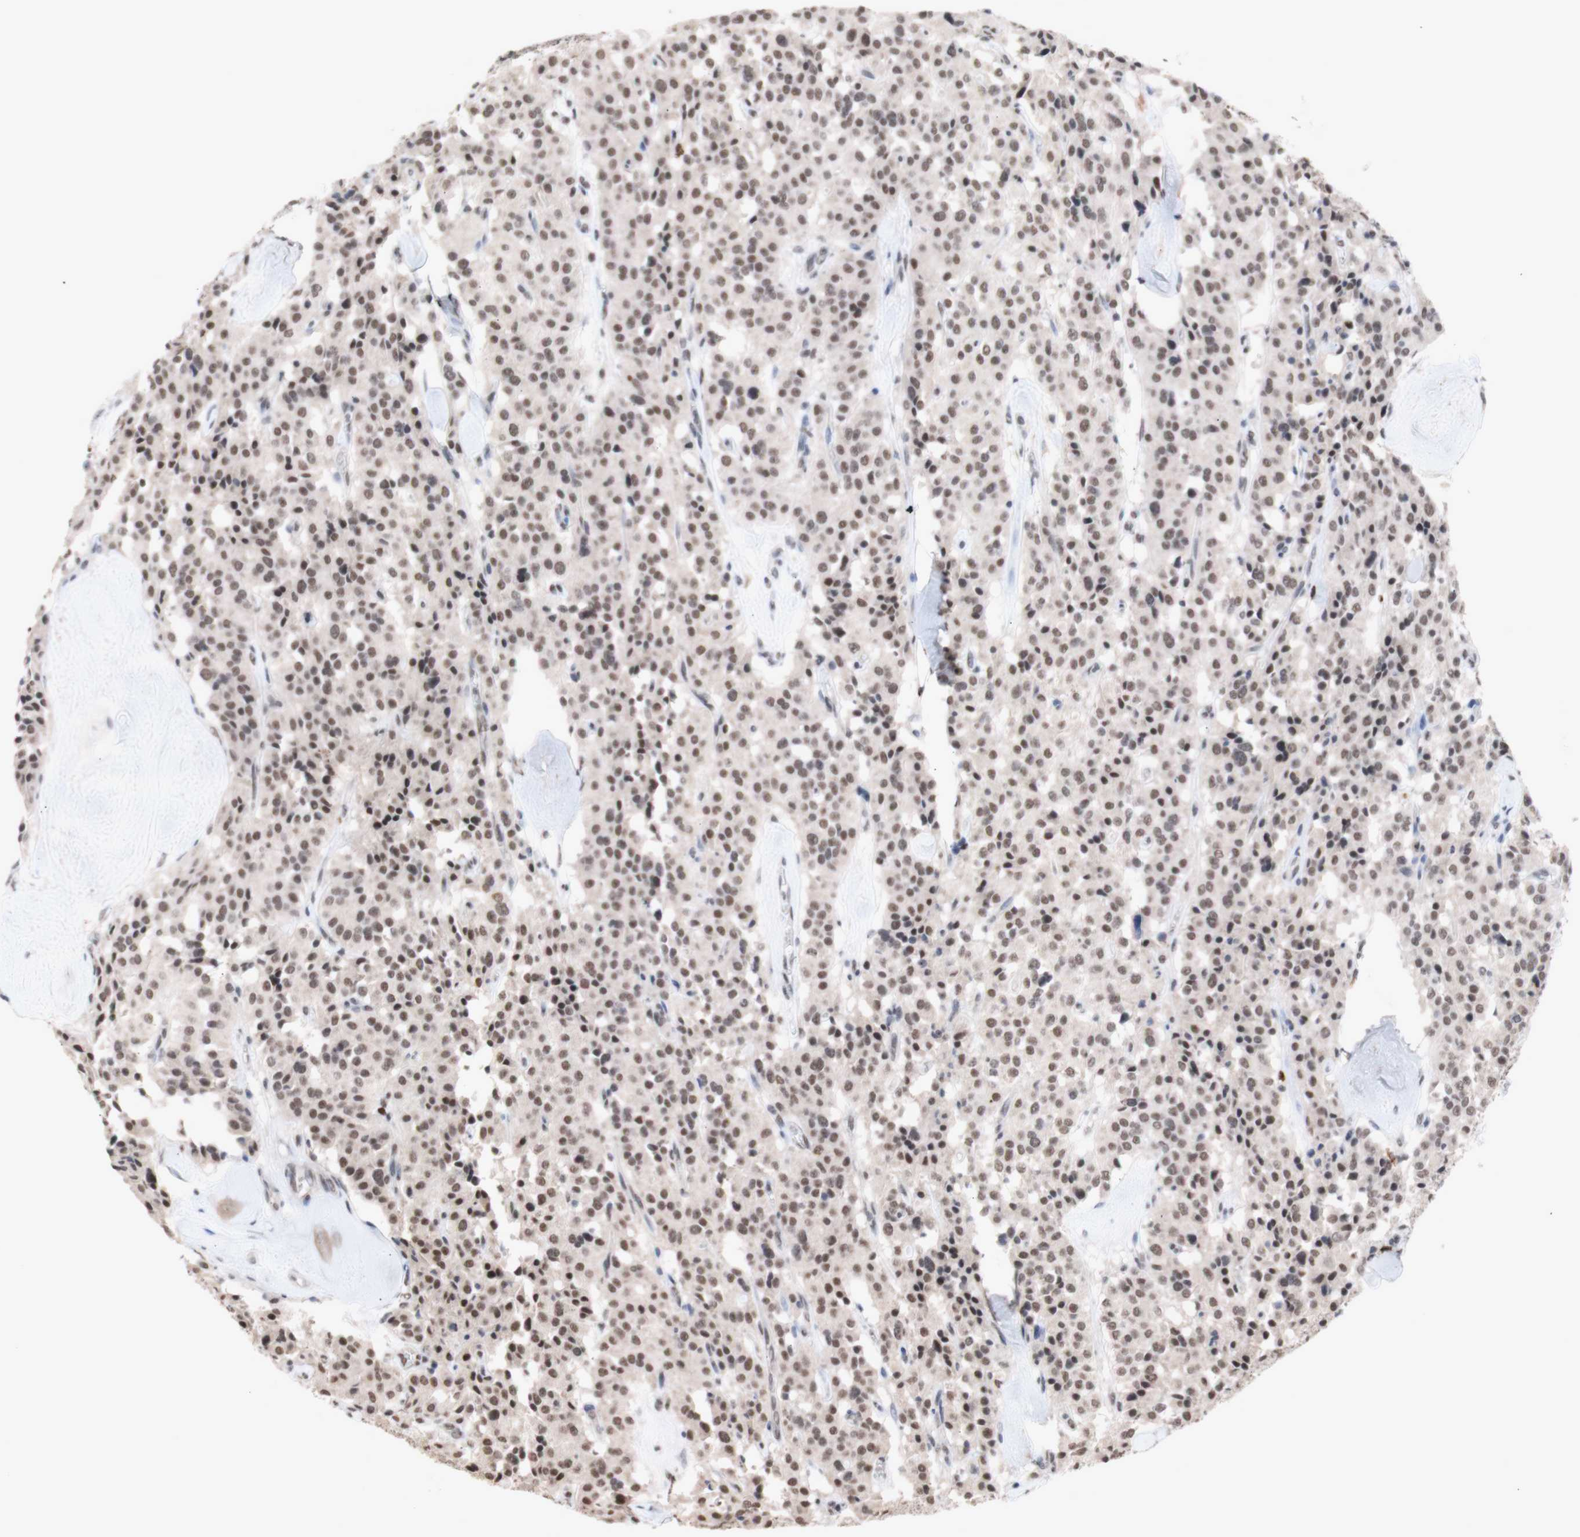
{"staining": {"intensity": "weak", "quantity": ">75%", "location": "nuclear"}, "tissue": "carcinoid", "cell_type": "Tumor cells", "image_type": "cancer", "snomed": [{"axis": "morphology", "description": "Carcinoid, malignant, NOS"}, {"axis": "topography", "description": "Lung"}], "caption": "Malignant carcinoid stained with a brown dye exhibits weak nuclear positive expression in approximately >75% of tumor cells.", "gene": "SFPQ", "patient": {"sex": "male", "age": 30}}